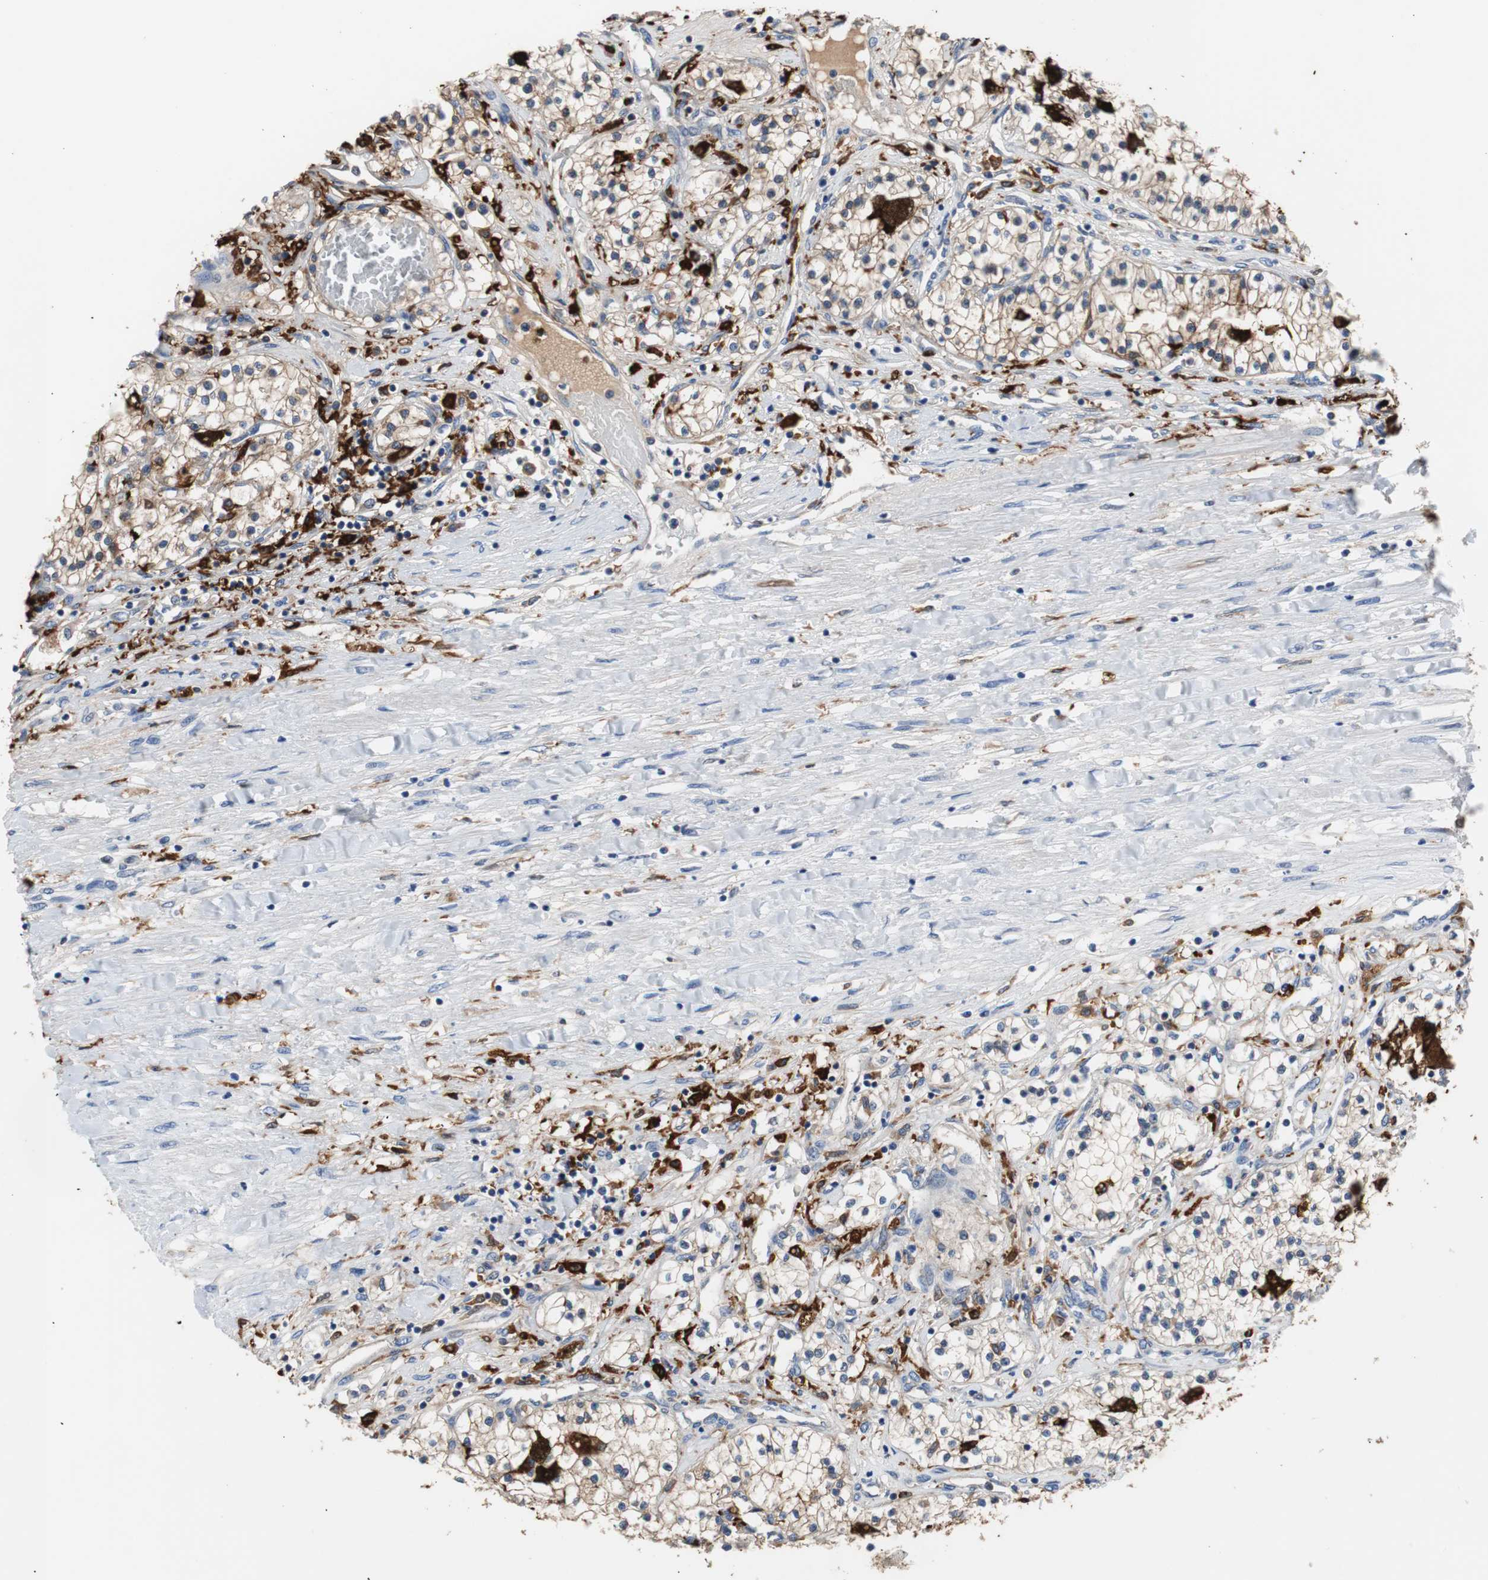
{"staining": {"intensity": "negative", "quantity": "none", "location": "none"}, "tissue": "renal cancer", "cell_type": "Tumor cells", "image_type": "cancer", "snomed": [{"axis": "morphology", "description": "Adenocarcinoma, NOS"}, {"axis": "topography", "description": "Kidney"}], "caption": "DAB immunohistochemical staining of human renal adenocarcinoma displays no significant positivity in tumor cells. Brightfield microscopy of immunohistochemistry stained with DAB (brown) and hematoxylin (blue), captured at high magnification.", "gene": "PI15", "patient": {"sex": "male", "age": 68}}